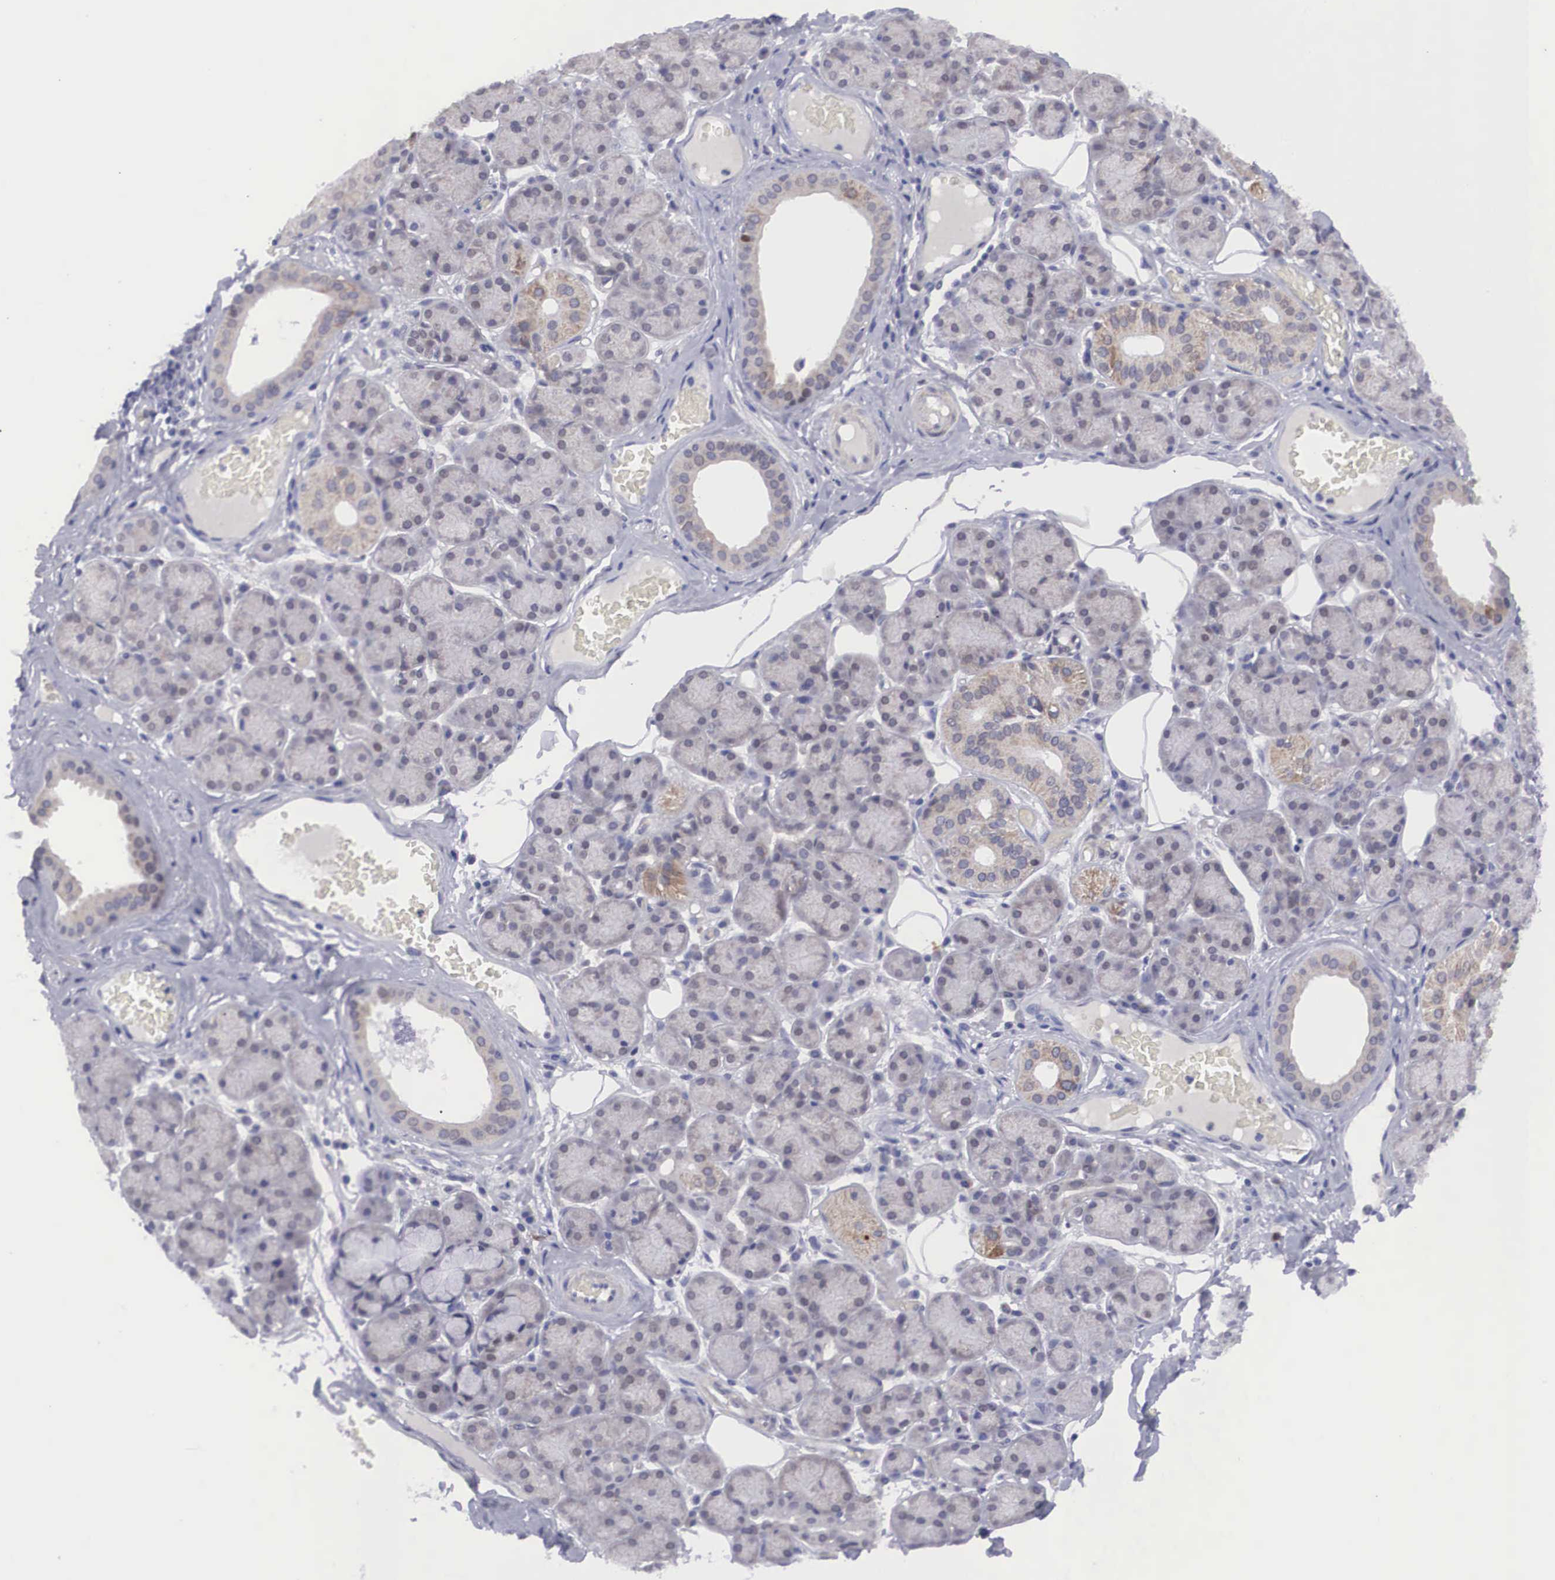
{"staining": {"intensity": "moderate", "quantity": "<25%", "location": "cytoplasmic/membranous"}, "tissue": "salivary gland", "cell_type": "Glandular cells", "image_type": "normal", "snomed": [{"axis": "morphology", "description": "Normal tissue, NOS"}, {"axis": "topography", "description": "Salivary gland"}], "caption": "Protein staining exhibits moderate cytoplasmic/membranous expression in about <25% of glandular cells in benign salivary gland. (DAB (3,3'-diaminobenzidine) IHC with brightfield microscopy, high magnification).", "gene": "SOX11", "patient": {"sex": "male", "age": 54}}